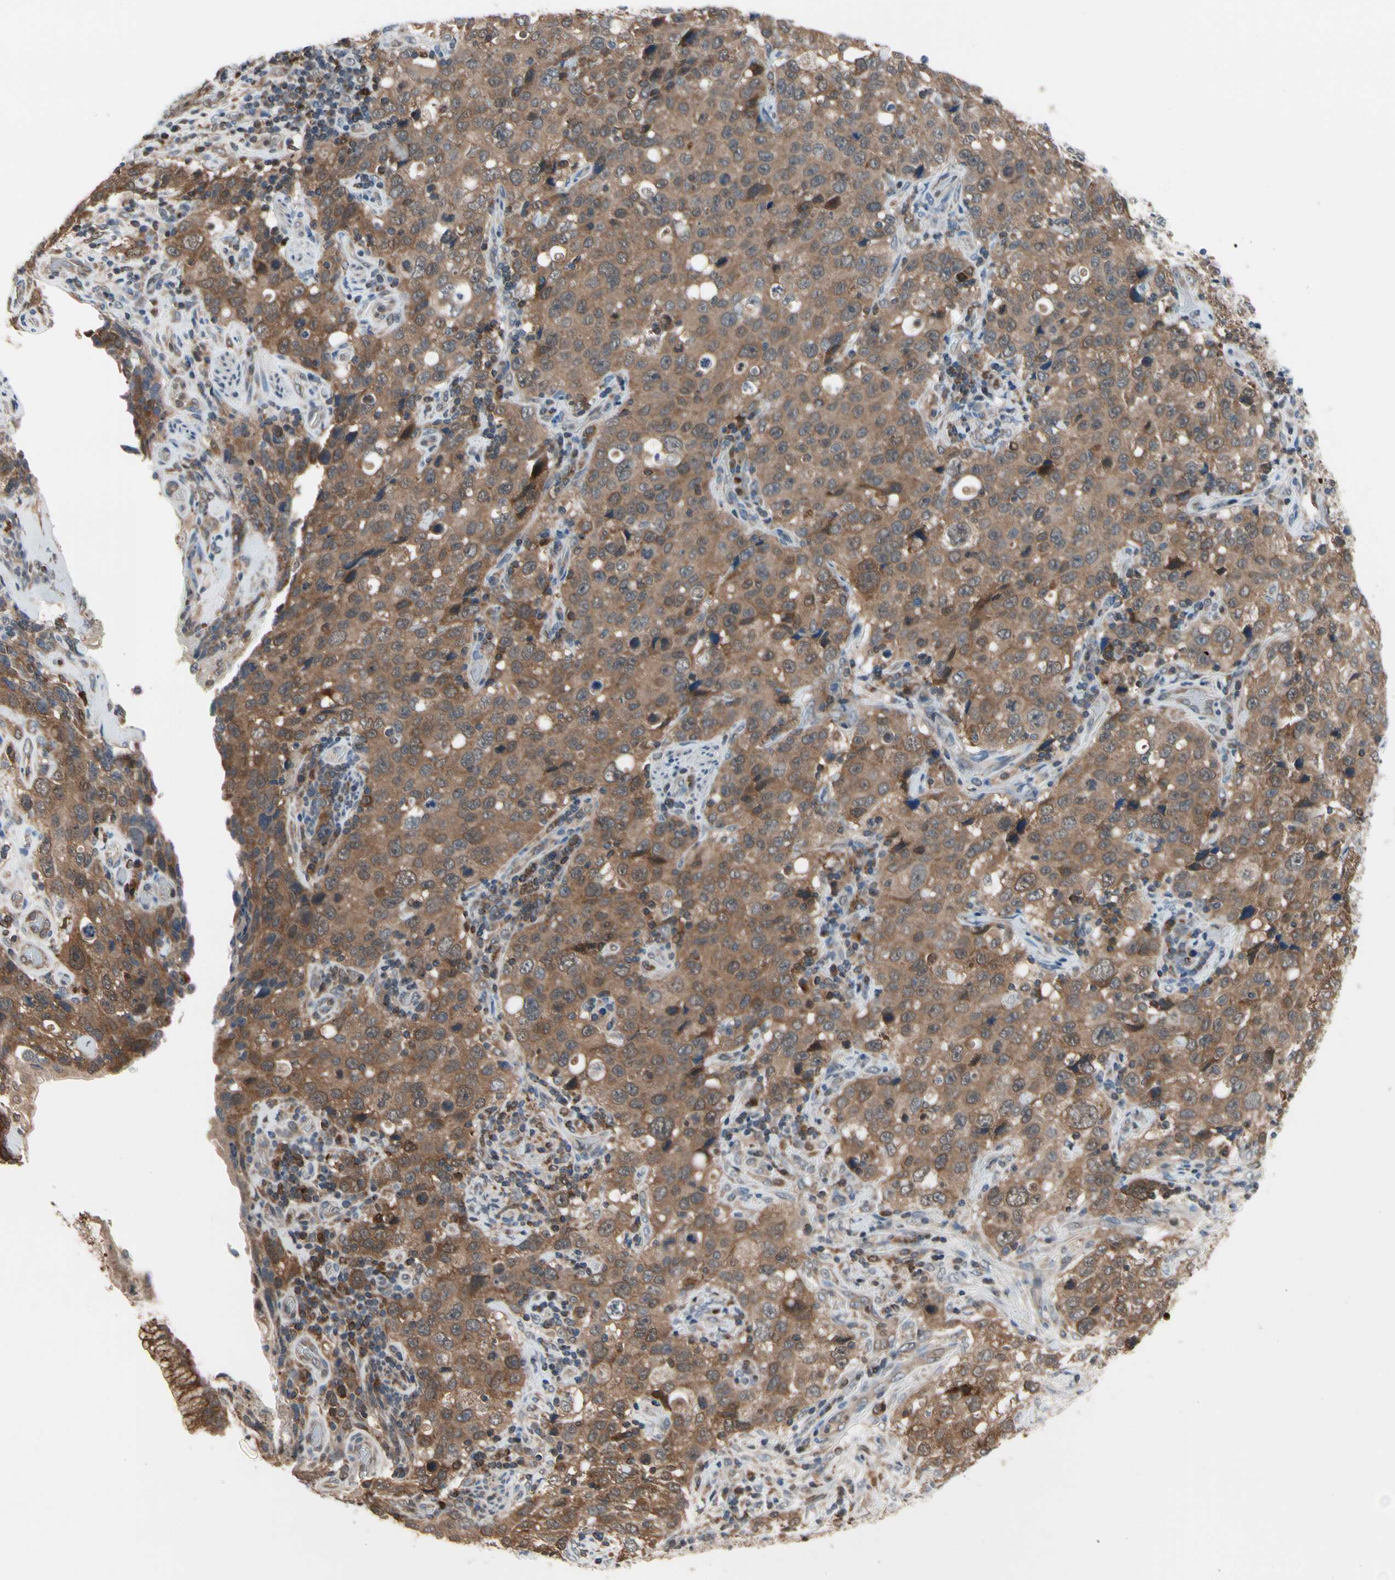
{"staining": {"intensity": "strong", "quantity": ">75%", "location": "cytoplasmic/membranous"}, "tissue": "stomach cancer", "cell_type": "Tumor cells", "image_type": "cancer", "snomed": [{"axis": "morphology", "description": "Normal tissue, NOS"}, {"axis": "morphology", "description": "Adenocarcinoma, NOS"}, {"axis": "topography", "description": "Stomach"}], "caption": "Immunohistochemistry (IHC) image of stomach cancer (adenocarcinoma) stained for a protein (brown), which displays high levels of strong cytoplasmic/membranous staining in approximately >75% of tumor cells.", "gene": "MTHFS", "patient": {"sex": "male", "age": 48}}